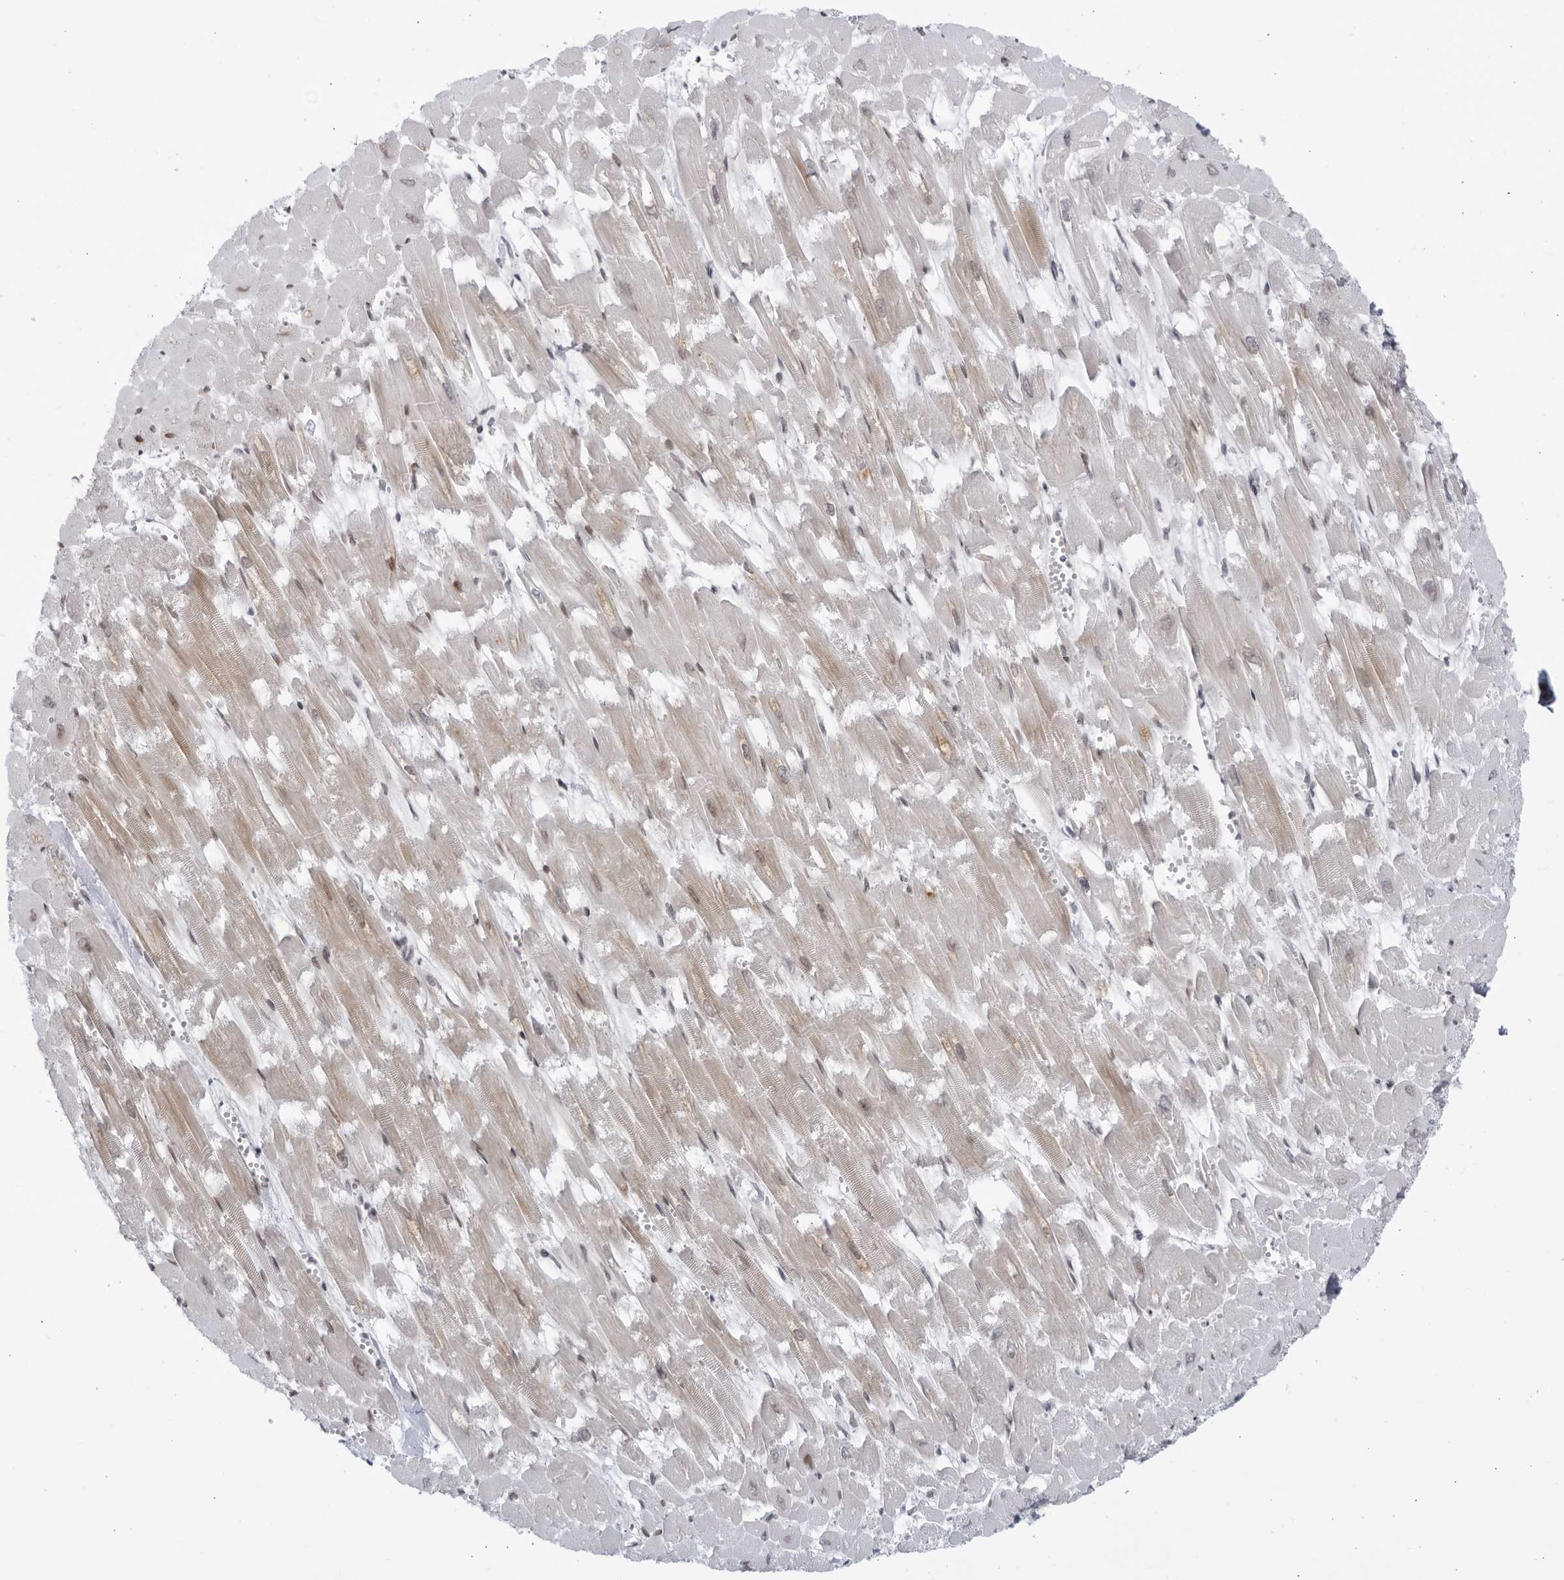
{"staining": {"intensity": "weak", "quantity": "<25%", "location": "cytoplasmic/membranous"}, "tissue": "heart muscle", "cell_type": "Cardiomyocytes", "image_type": "normal", "snomed": [{"axis": "morphology", "description": "Normal tissue, NOS"}, {"axis": "topography", "description": "Heart"}], "caption": "DAB immunohistochemical staining of unremarkable heart muscle demonstrates no significant staining in cardiomyocytes.", "gene": "DTL", "patient": {"sex": "male", "age": 54}}